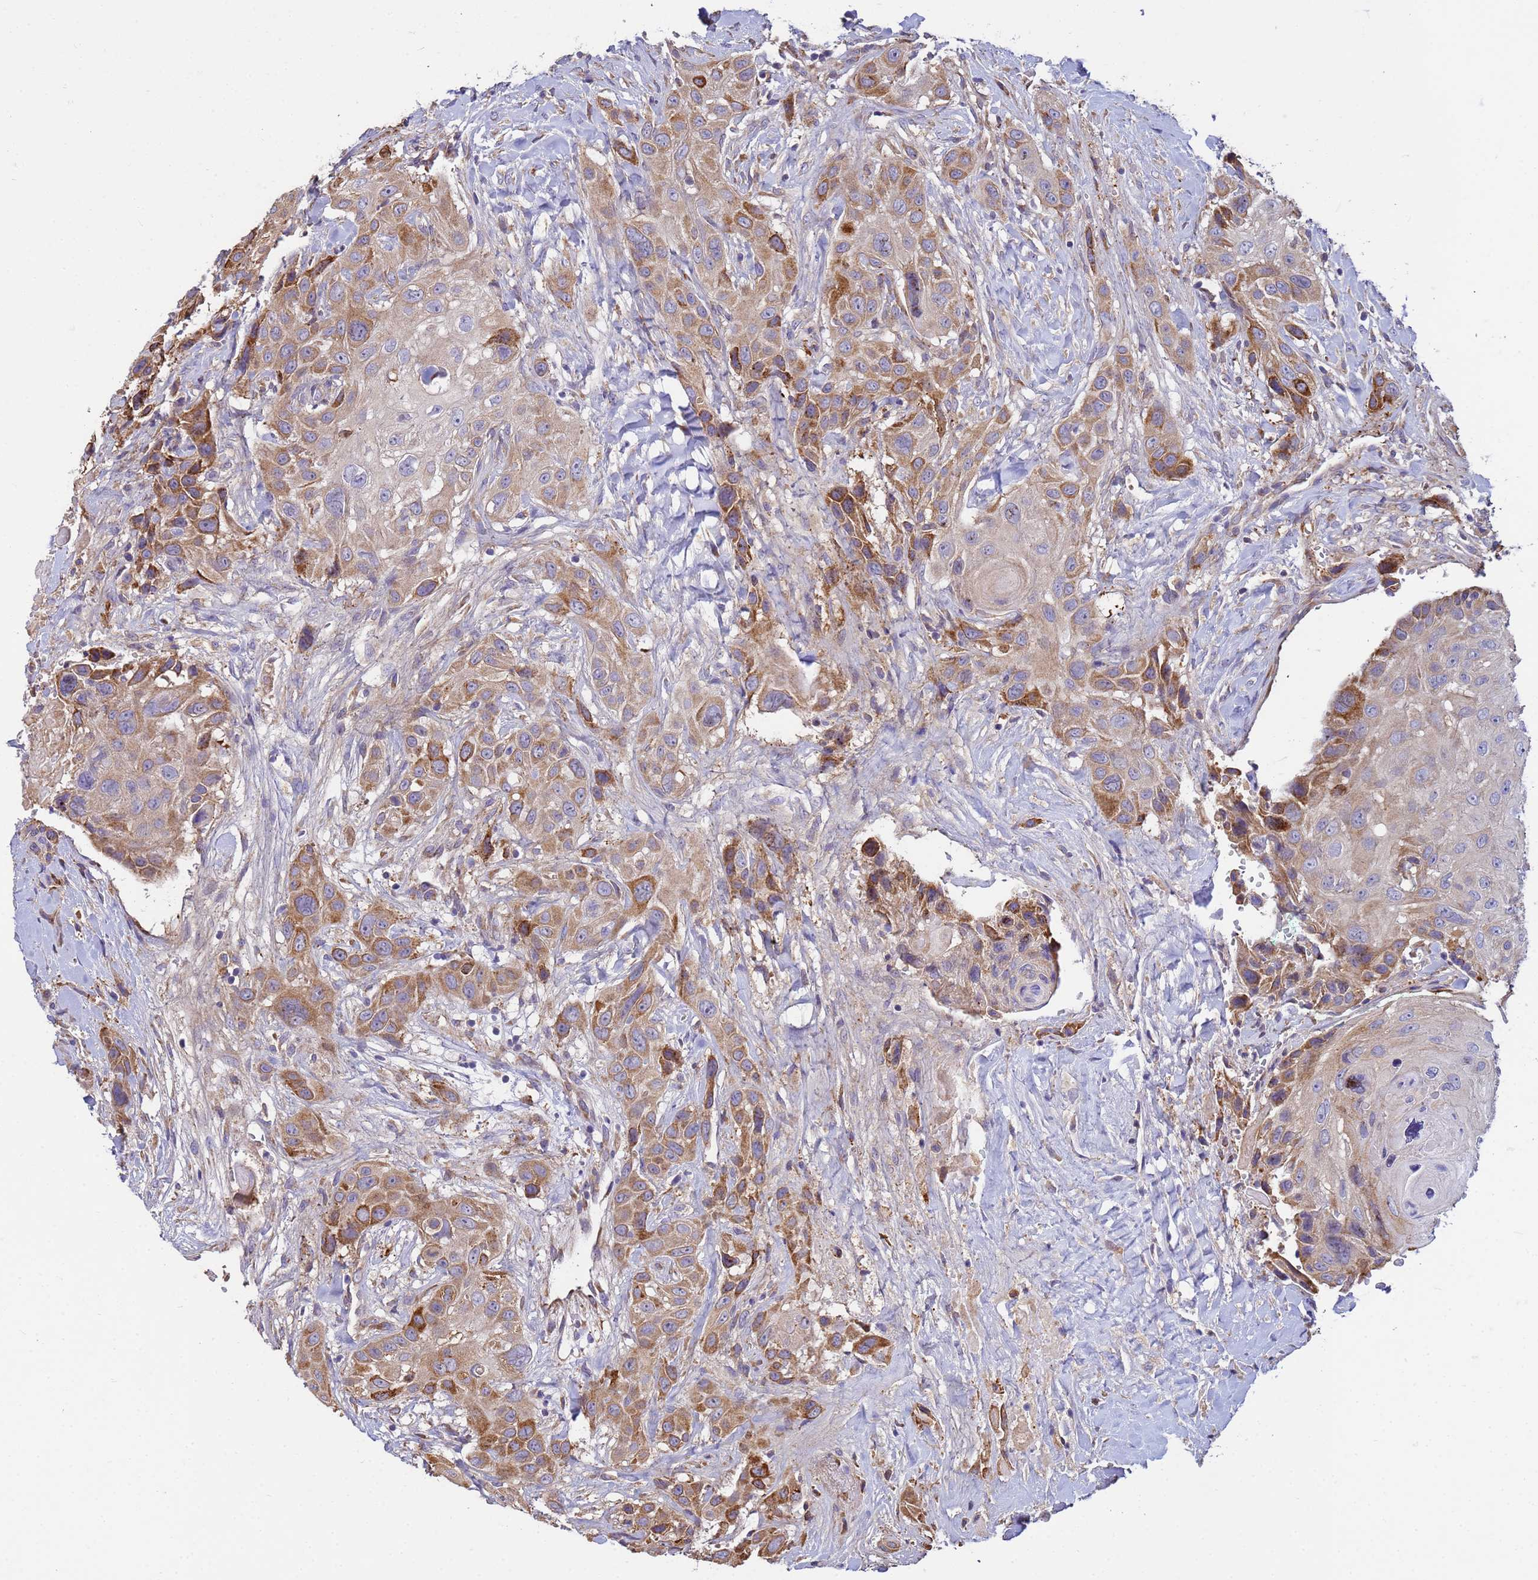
{"staining": {"intensity": "moderate", "quantity": "25%-75%", "location": "cytoplasmic/membranous"}, "tissue": "head and neck cancer", "cell_type": "Tumor cells", "image_type": "cancer", "snomed": [{"axis": "morphology", "description": "Squamous cell carcinoma, NOS"}, {"axis": "topography", "description": "Head-Neck"}], "caption": "Head and neck cancer (squamous cell carcinoma) stained with DAB immunohistochemistry demonstrates medium levels of moderate cytoplasmic/membranous expression in approximately 25%-75% of tumor cells.", "gene": "THAP5", "patient": {"sex": "male", "age": 81}}